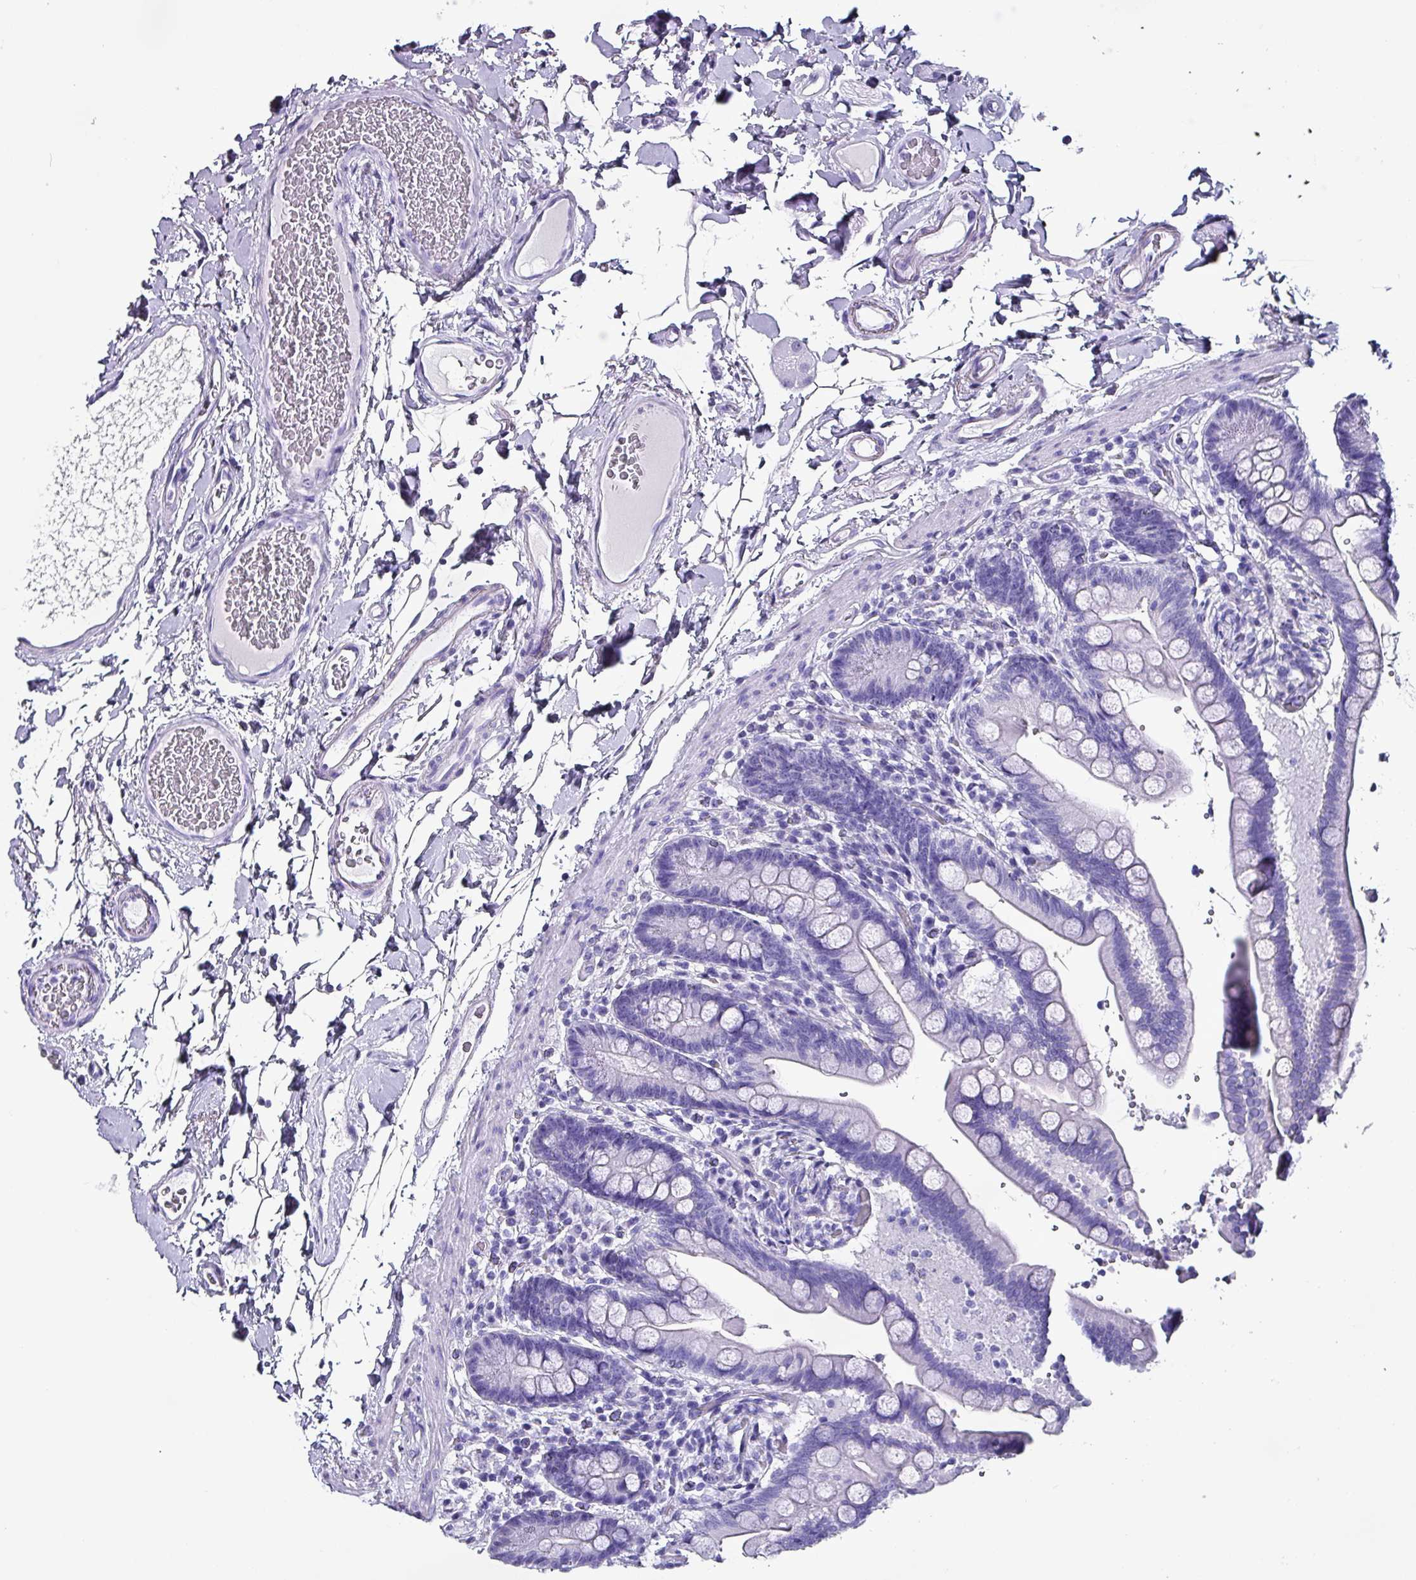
{"staining": {"intensity": "negative", "quantity": "none", "location": "none"}, "tissue": "colon", "cell_type": "Endothelial cells", "image_type": "normal", "snomed": [{"axis": "morphology", "description": "Normal tissue, NOS"}, {"axis": "topography", "description": "Smooth muscle"}, {"axis": "topography", "description": "Colon"}], "caption": "Immunohistochemistry (IHC) image of normal colon: colon stained with DAB (3,3'-diaminobenzidine) demonstrates no significant protein expression in endothelial cells.", "gene": "KRT6A", "patient": {"sex": "male", "age": 73}}